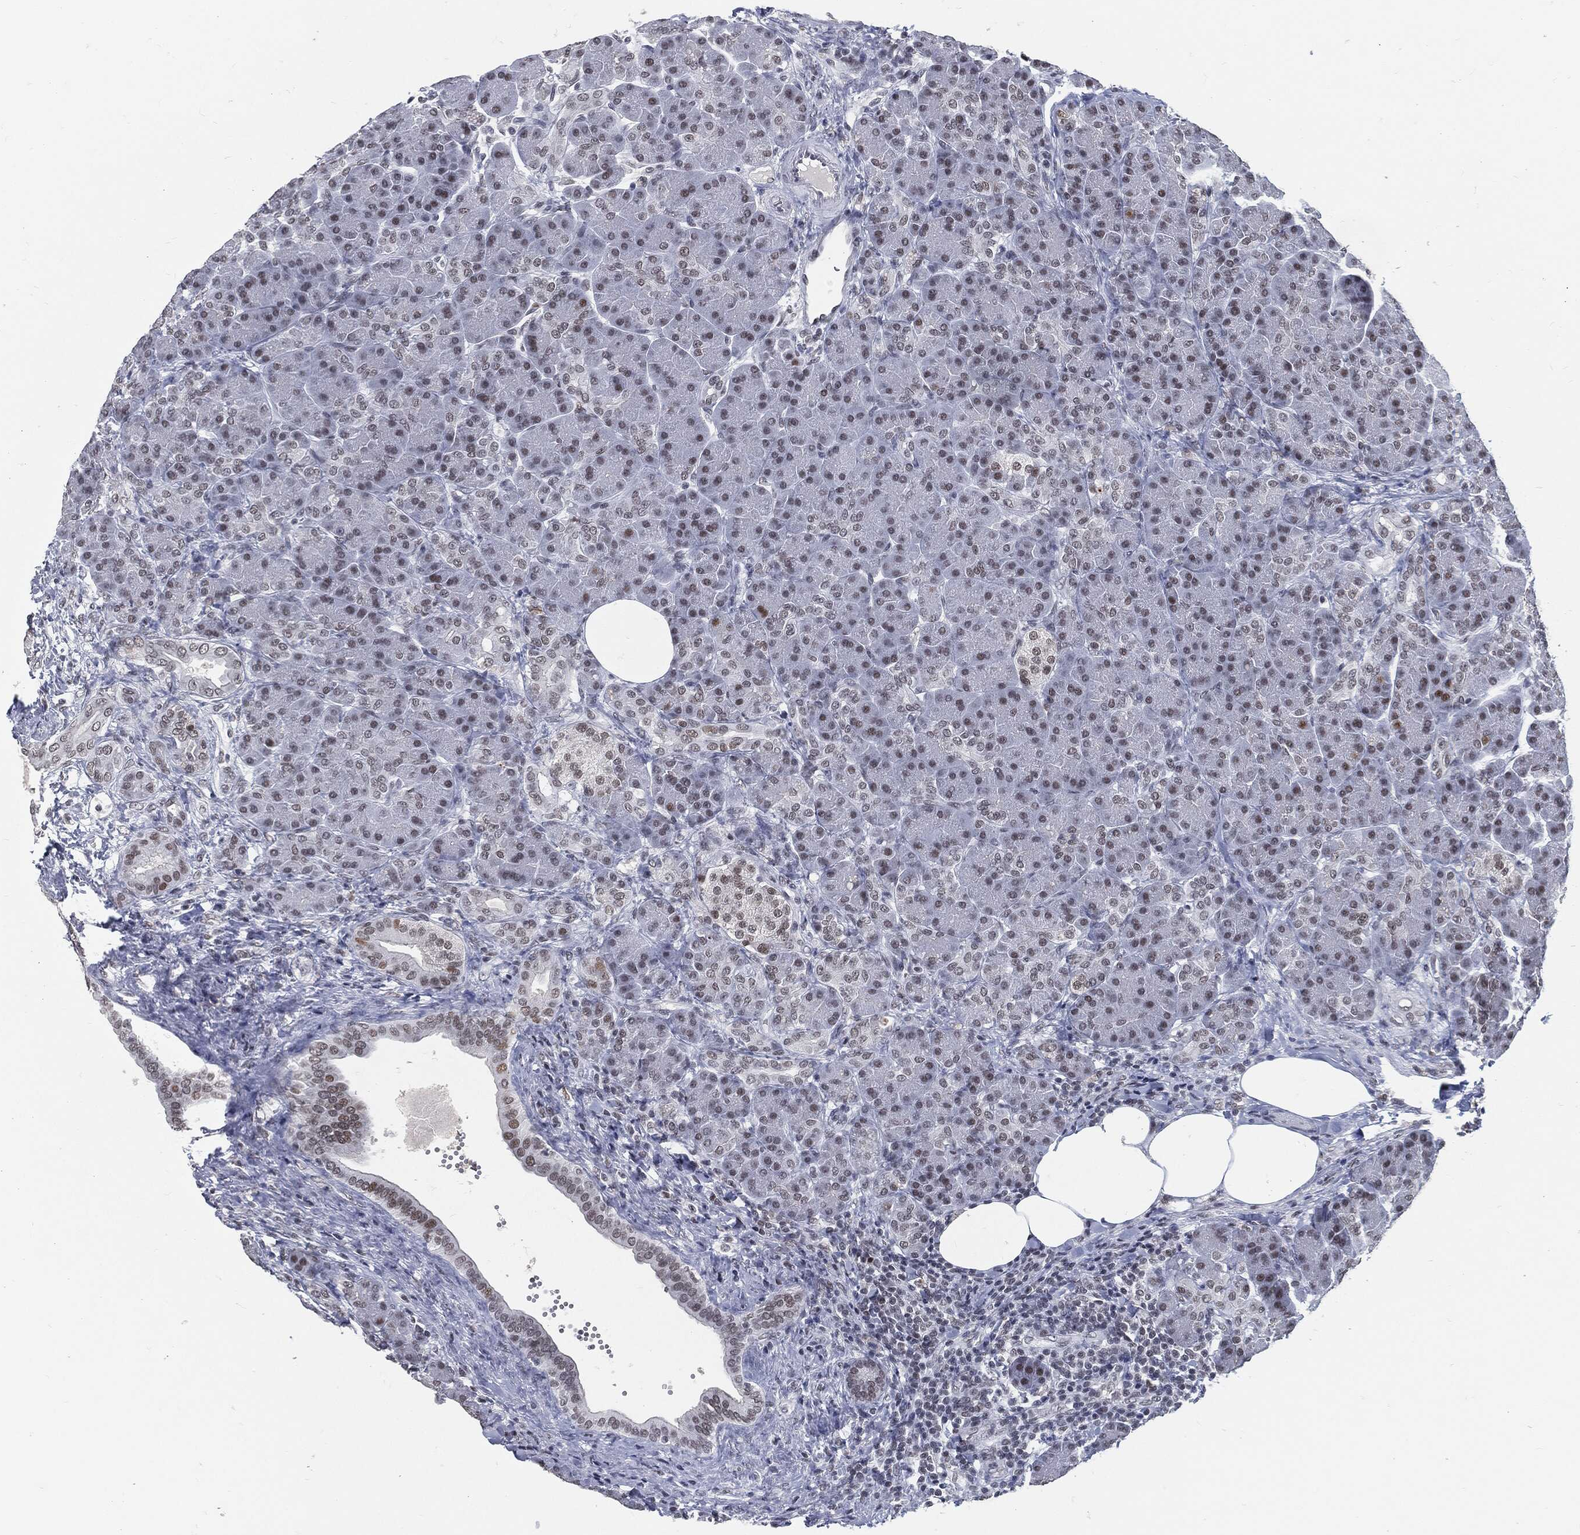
{"staining": {"intensity": "weak", "quantity": "25%-75%", "location": "nuclear"}, "tissue": "pancreas", "cell_type": "Exocrine glandular cells", "image_type": "normal", "snomed": [{"axis": "morphology", "description": "Normal tissue, NOS"}, {"axis": "topography", "description": "Pancreas"}], "caption": "Protein staining reveals weak nuclear expression in approximately 25%-75% of exocrine glandular cells in unremarkable pancreas. Immunohistochemistry (ihc) stains the protein in brown and the nuclei are stained blue.", "gene": "ANXA1", "patient": {"sex": "female", "age": 63}}